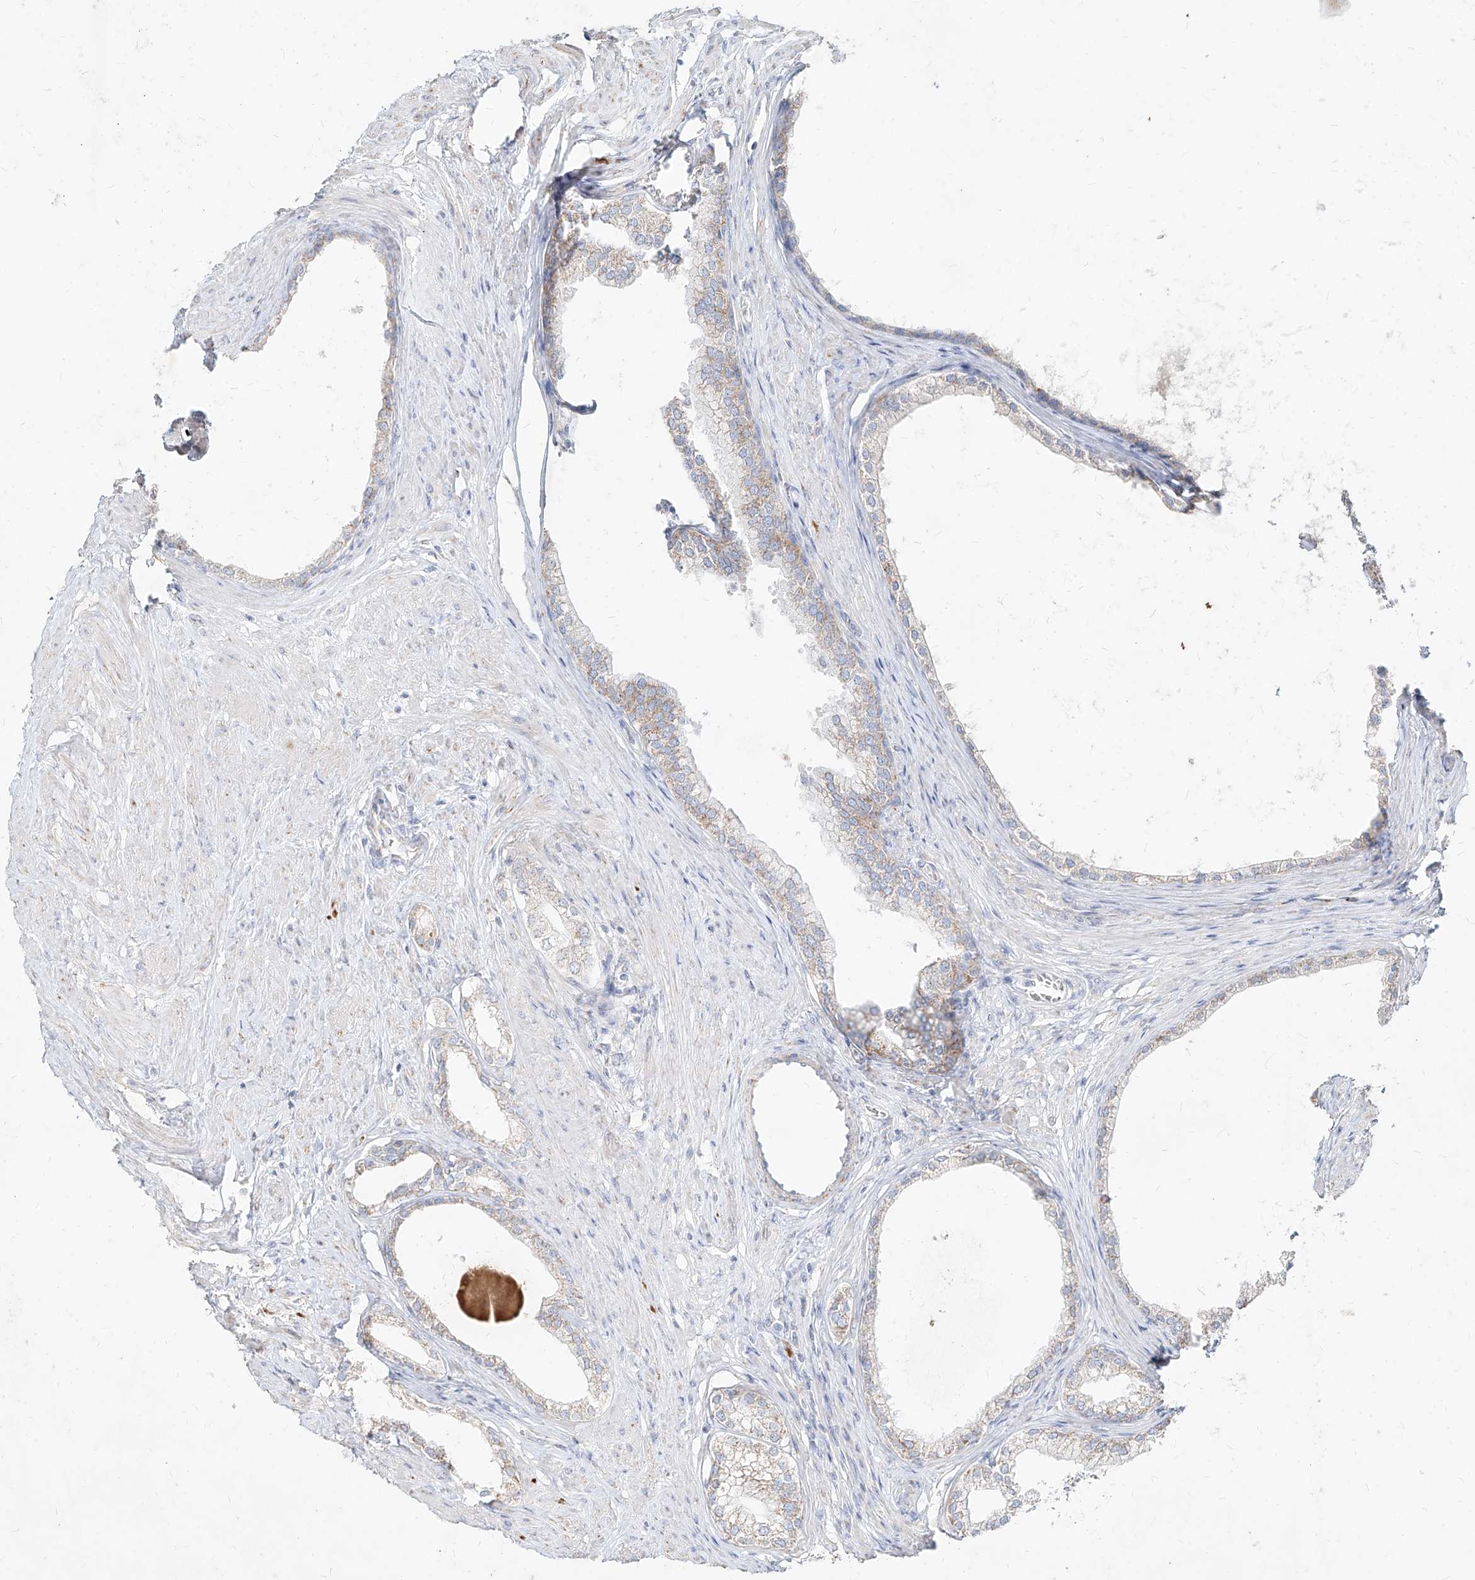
{"staining": {"intensity": "moderate", "quantity": "25%-75%", "location": "cytoplasmic/membranous"}, "tissue": "prostate", "cell_type": "Glandular cells", "image_type": "normal", "snomed": [{"axis": "morphology", "description": "Normal tissue, NOS"}, {"axis": "morphology", "description": "Urothelial carcinoma, Low grade"}, {"axis": "topography", "description": "Urinary bladder"}, {"axis": "topography", "description": "Prostate"}], "caption": "Brown immunohistochemical staining in benign prostate shows moderate cytoplasmic/membranous staining in approximately 25%-75% of glandular cells. The protein of interest is shown in brown color, while the nuclei are stained blue.", "gene": "MTX2", "patient": {"sex": "male", "age": 60}}